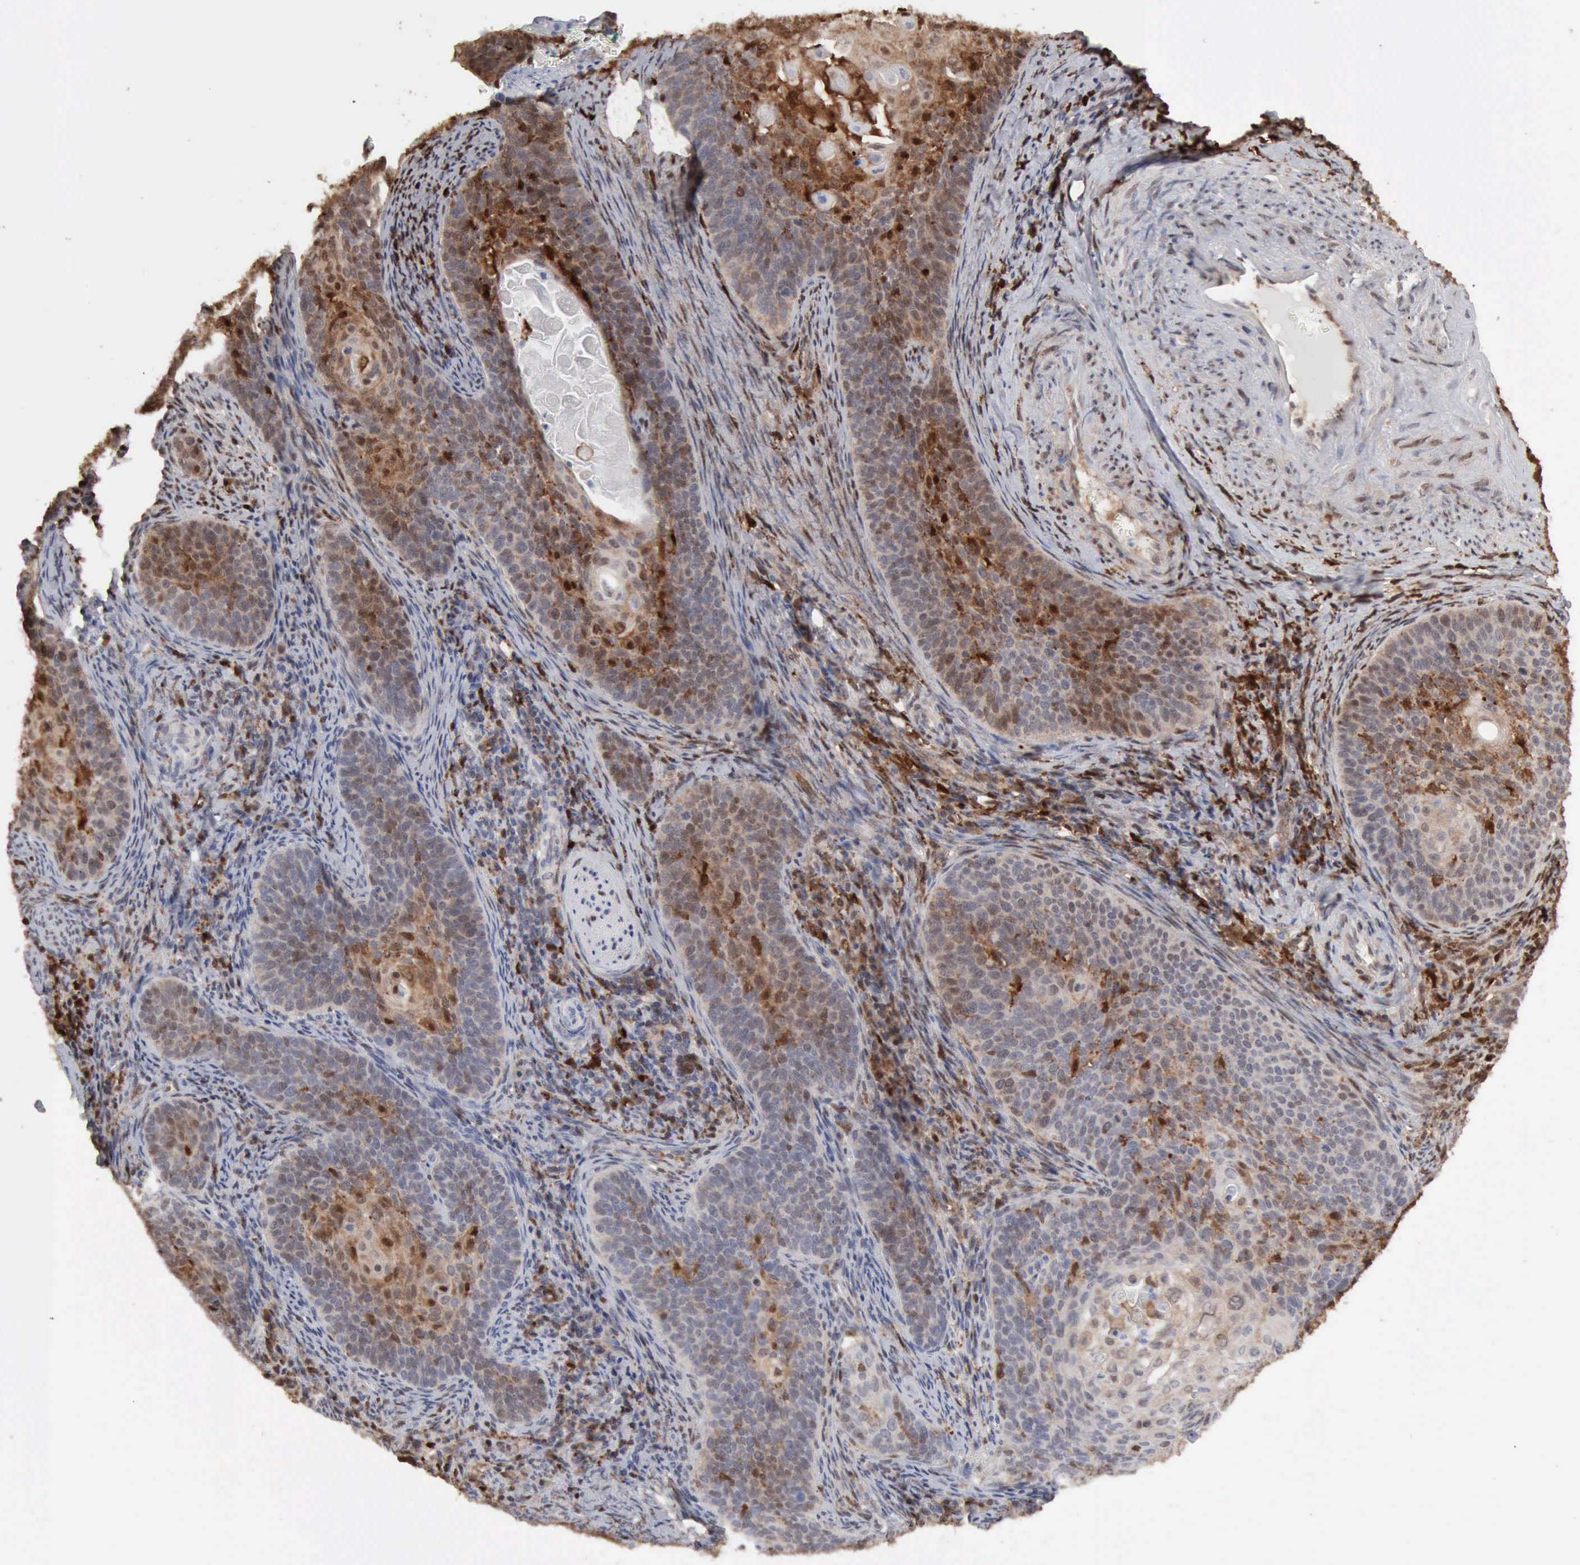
{"staining": {"intensity": "weak", "quantity": "<25%", "location": "cytoplasmic/membranous,nuclear"}, "tissue": "cervical cancer", "cell_type": "Tumor cells", "image_type": "cancer", "snomed": [{"axis": "morphology", "description": "Squamous cell carcinoma, NOS"}, {"axis": "topography", "description": "Cervix"}], "caption": "A photomicrograph of human cervical cancer is negative for staining in tumor cells.", "gene": "STAT1", "patient": {"sex": "female", "age": 33}}